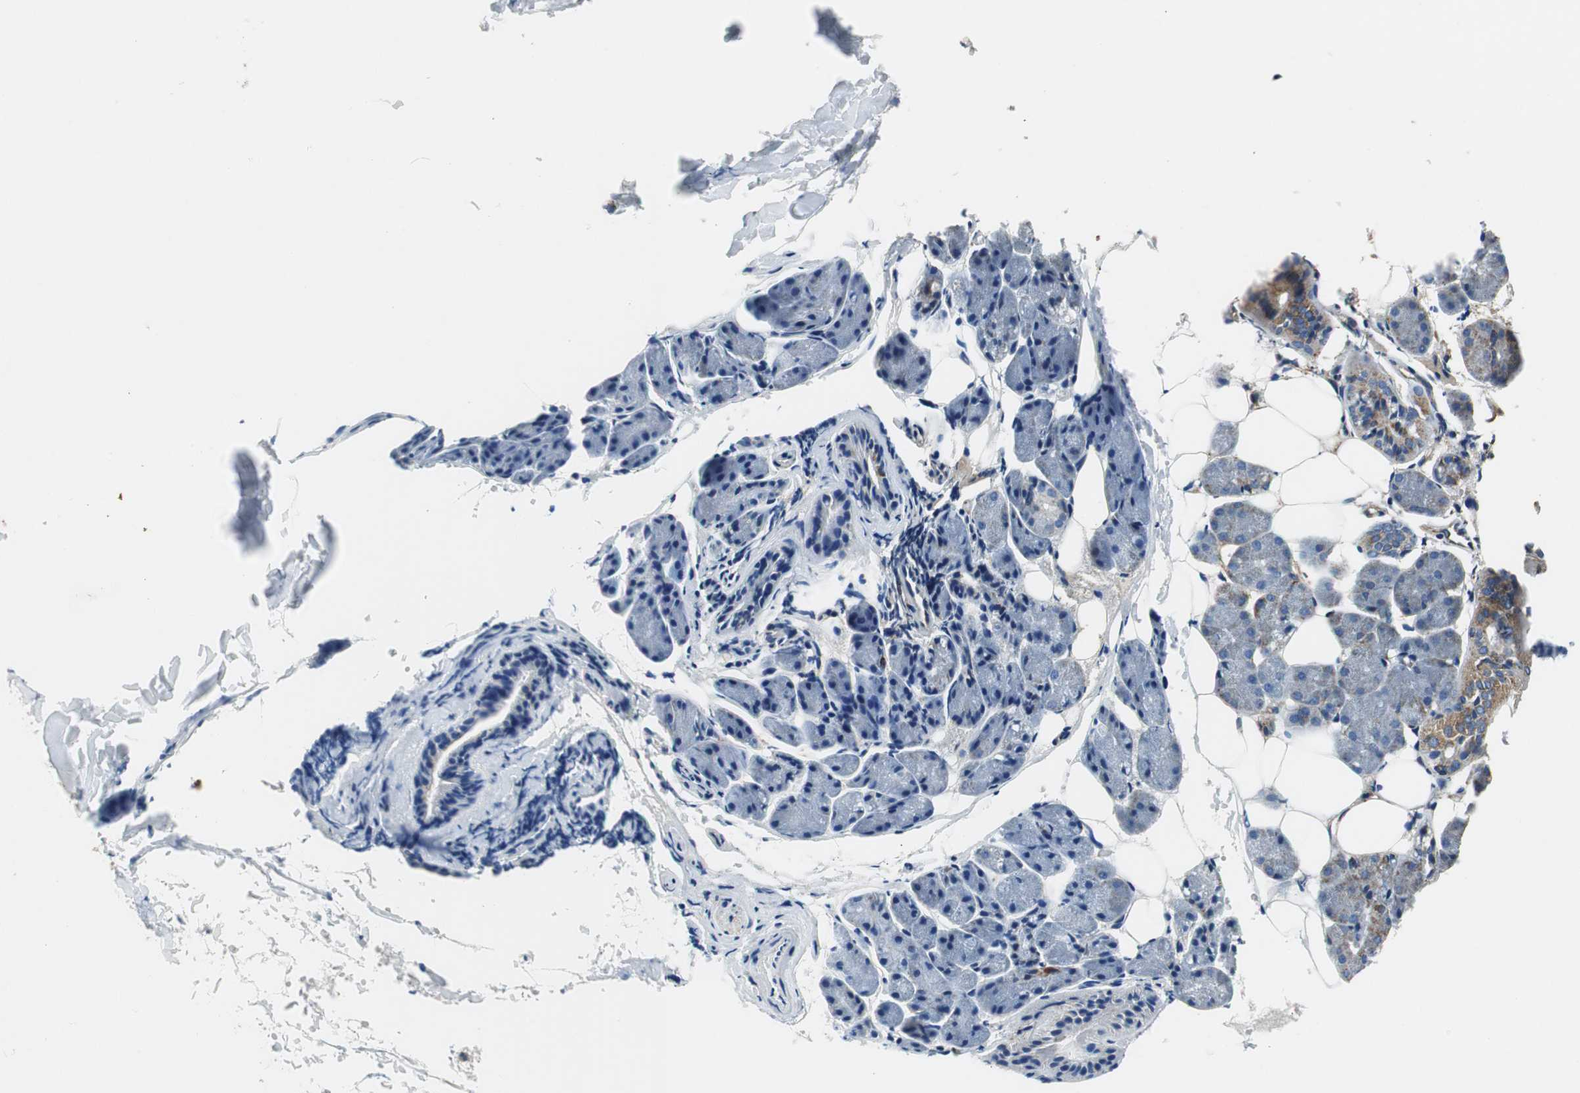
{"staining": {"intensity": "weak", "quantity": "25%-75%", "location": "cytoplasmic/membranous"}, "tissue": "salivary gland", "cell_type": "Glandular cells", "image_type": "normal", "snomed": [{"axis": "morphology", "description": "Normal tissue, NOS"}, {"axis": "morphology", "description": "Adenoma, NOS"}, {"axis": "topography", "description": "Salivary gland"}], "caption": "Salivary gland stained with IHC reveals weak cytoplasmic/membranous positivity in about 25%-75% of glandular cells. The staining was performed using DAB (3,3'-diaminobenzidine), with brown indicating positive protein expression. Nuclei are stained blue with hematoxylin.", "gene": "GSTK1", "patient": {"sex": "female", "age": 32}}